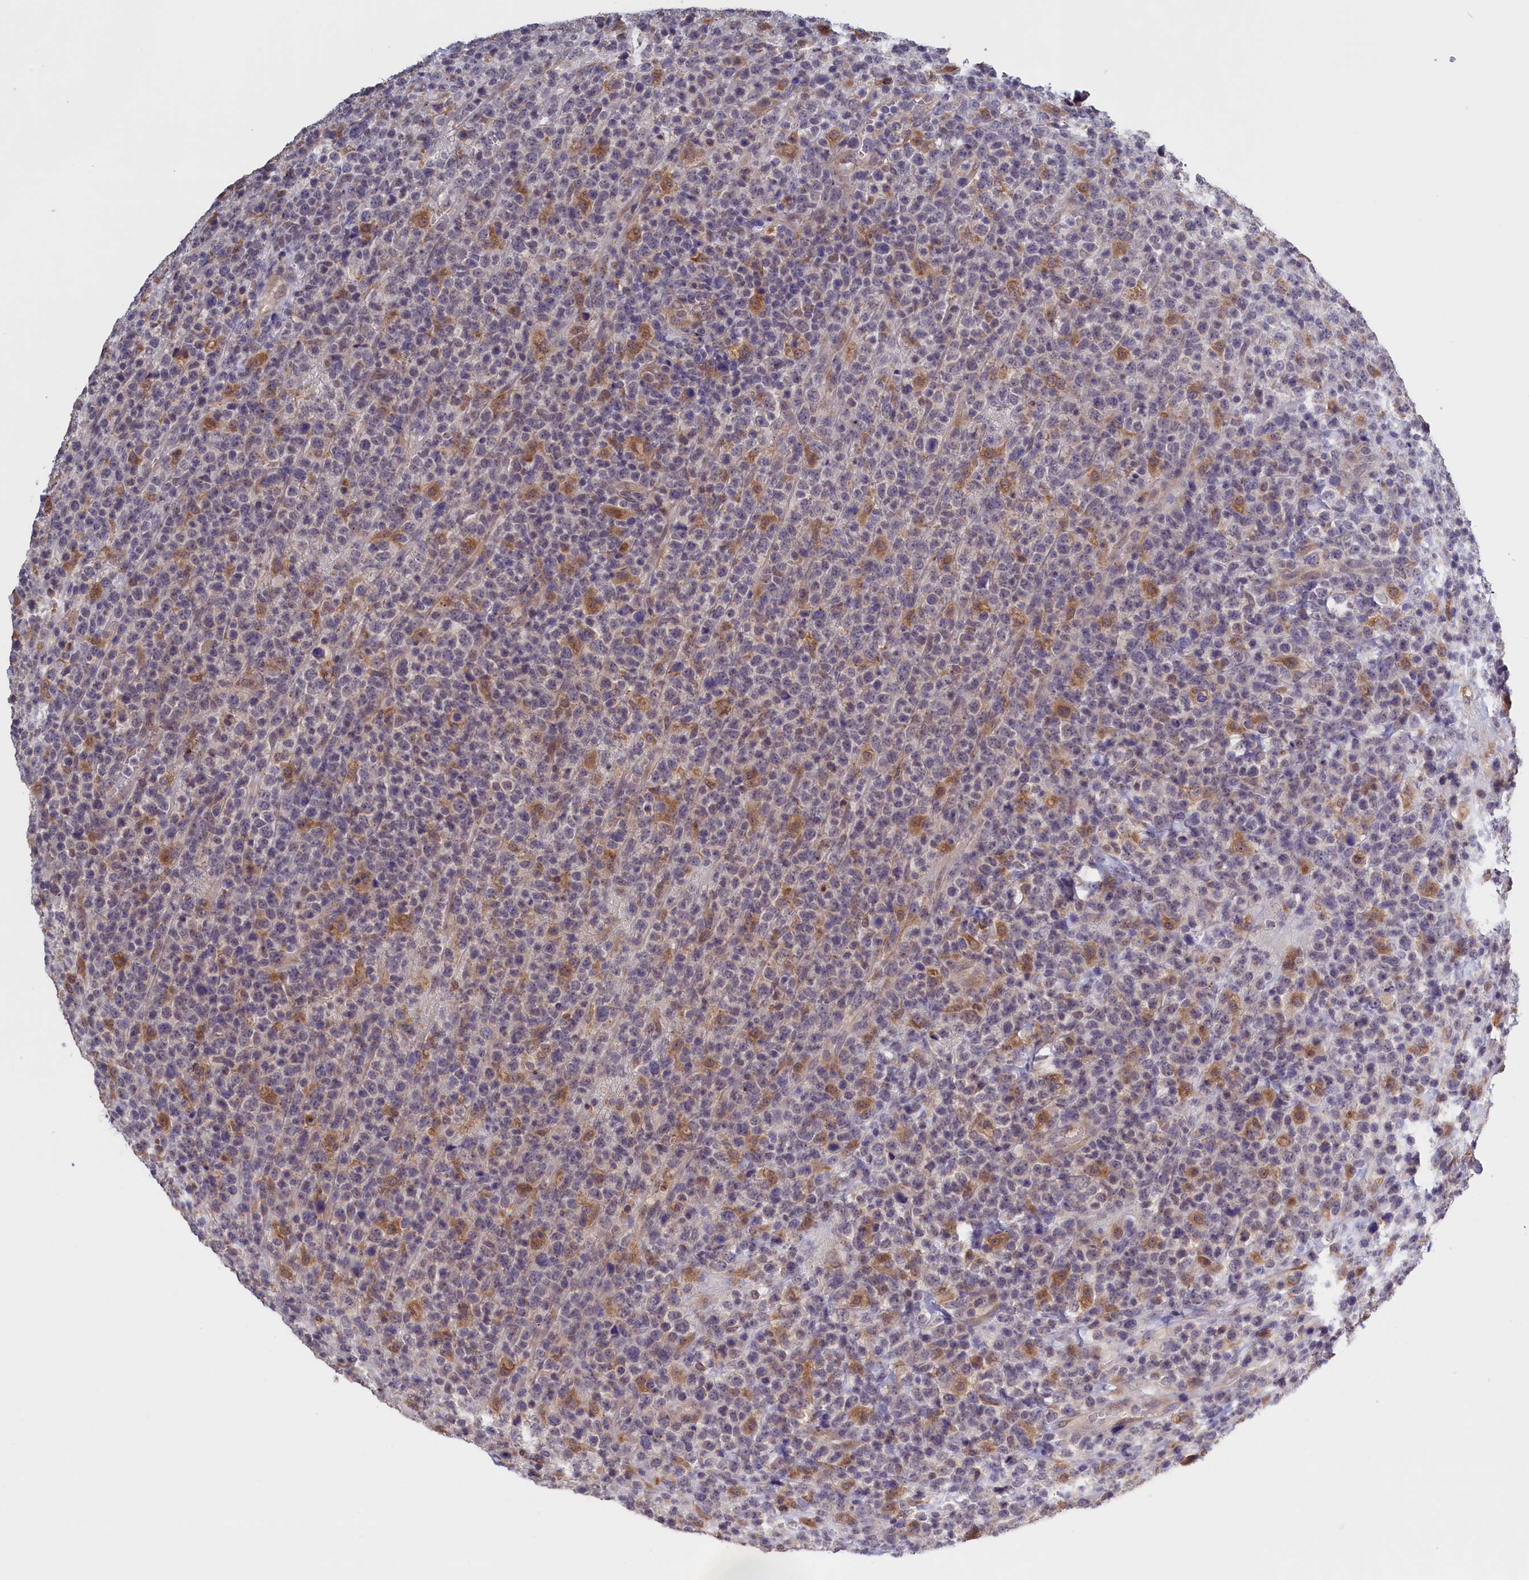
{"staining": {"intensity": "negative", "quantity": "none", "location": "none"}, "tissue": "lymphoma", "cell_type": "Tumor cells", "image_type": "cancer", "snomed": [{"axis": "morphology", "description": "Malignant lymphoma, non-Hodgkin's type, High grade"}, {"axis": "topography", "description": "Colon"}], "caption": "This histopathology image is of high-grade malignant lymphoma, non-Hodgkin's type stained with IHC to label a protein in brown with the nuclei are counter-stained blue. There is no expression in tumor cells.", "gene": "COL19A1", "patient": {"sex": "female", "age": 53}}